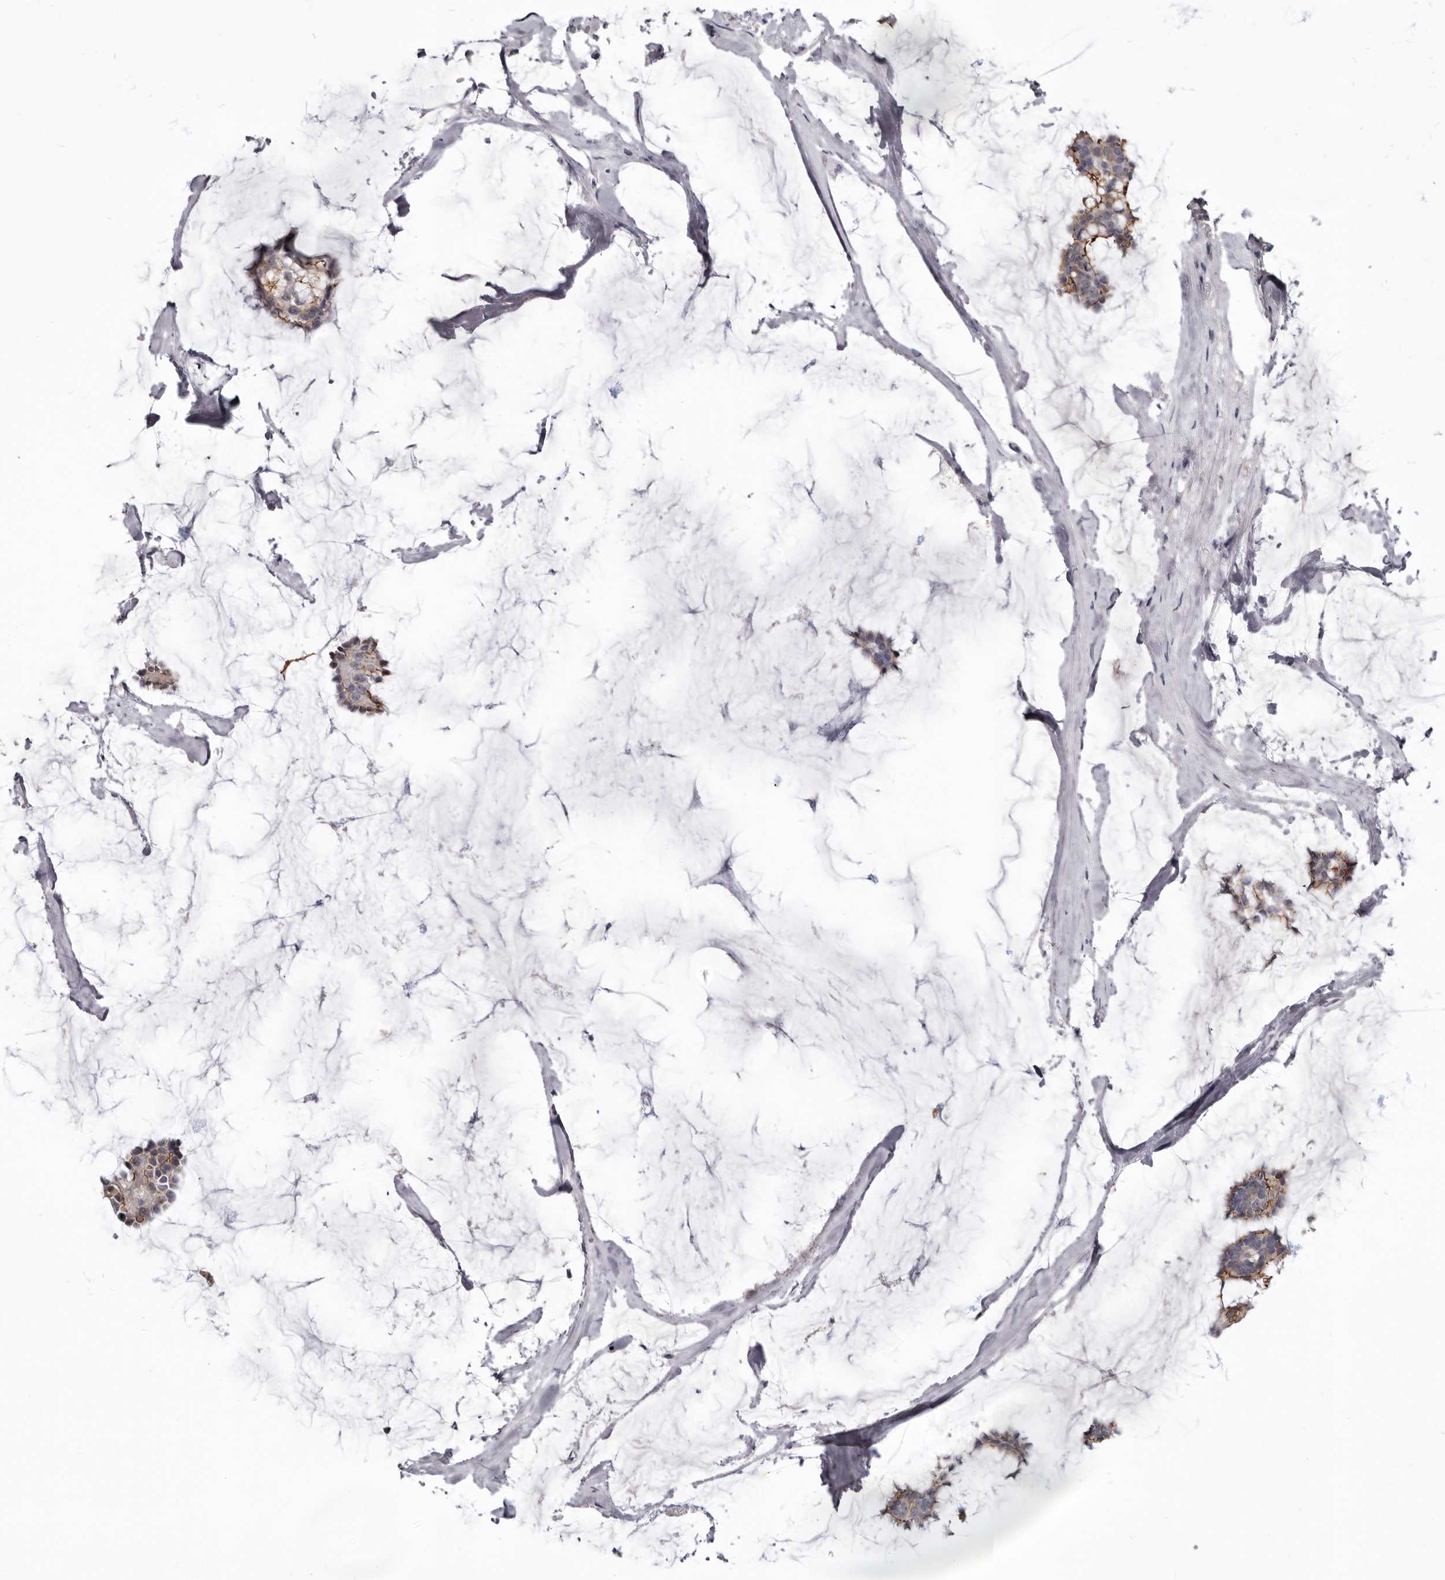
{"staining": {"intensity": "moderate", "quantity": ">75%", "location": "cytoplasmic/membranous"}, "tissue": "breast cancer", "cell_type": "Tumor cells", "image_type": "cancer", "snomed": [{"axis": "morphology", "description": "Duct carcinoma"}, {"axis": "topography", "description": "Breast"}], "caption": "Immunohistochemical staining of human breast intraductal carcinoma demonstrates medium levels of moderate cytoplasmic/membranous positivity in approximately >75% of tumor cells.", "gene": "CGN", "patient": {"sex": "female", "age": 93}}